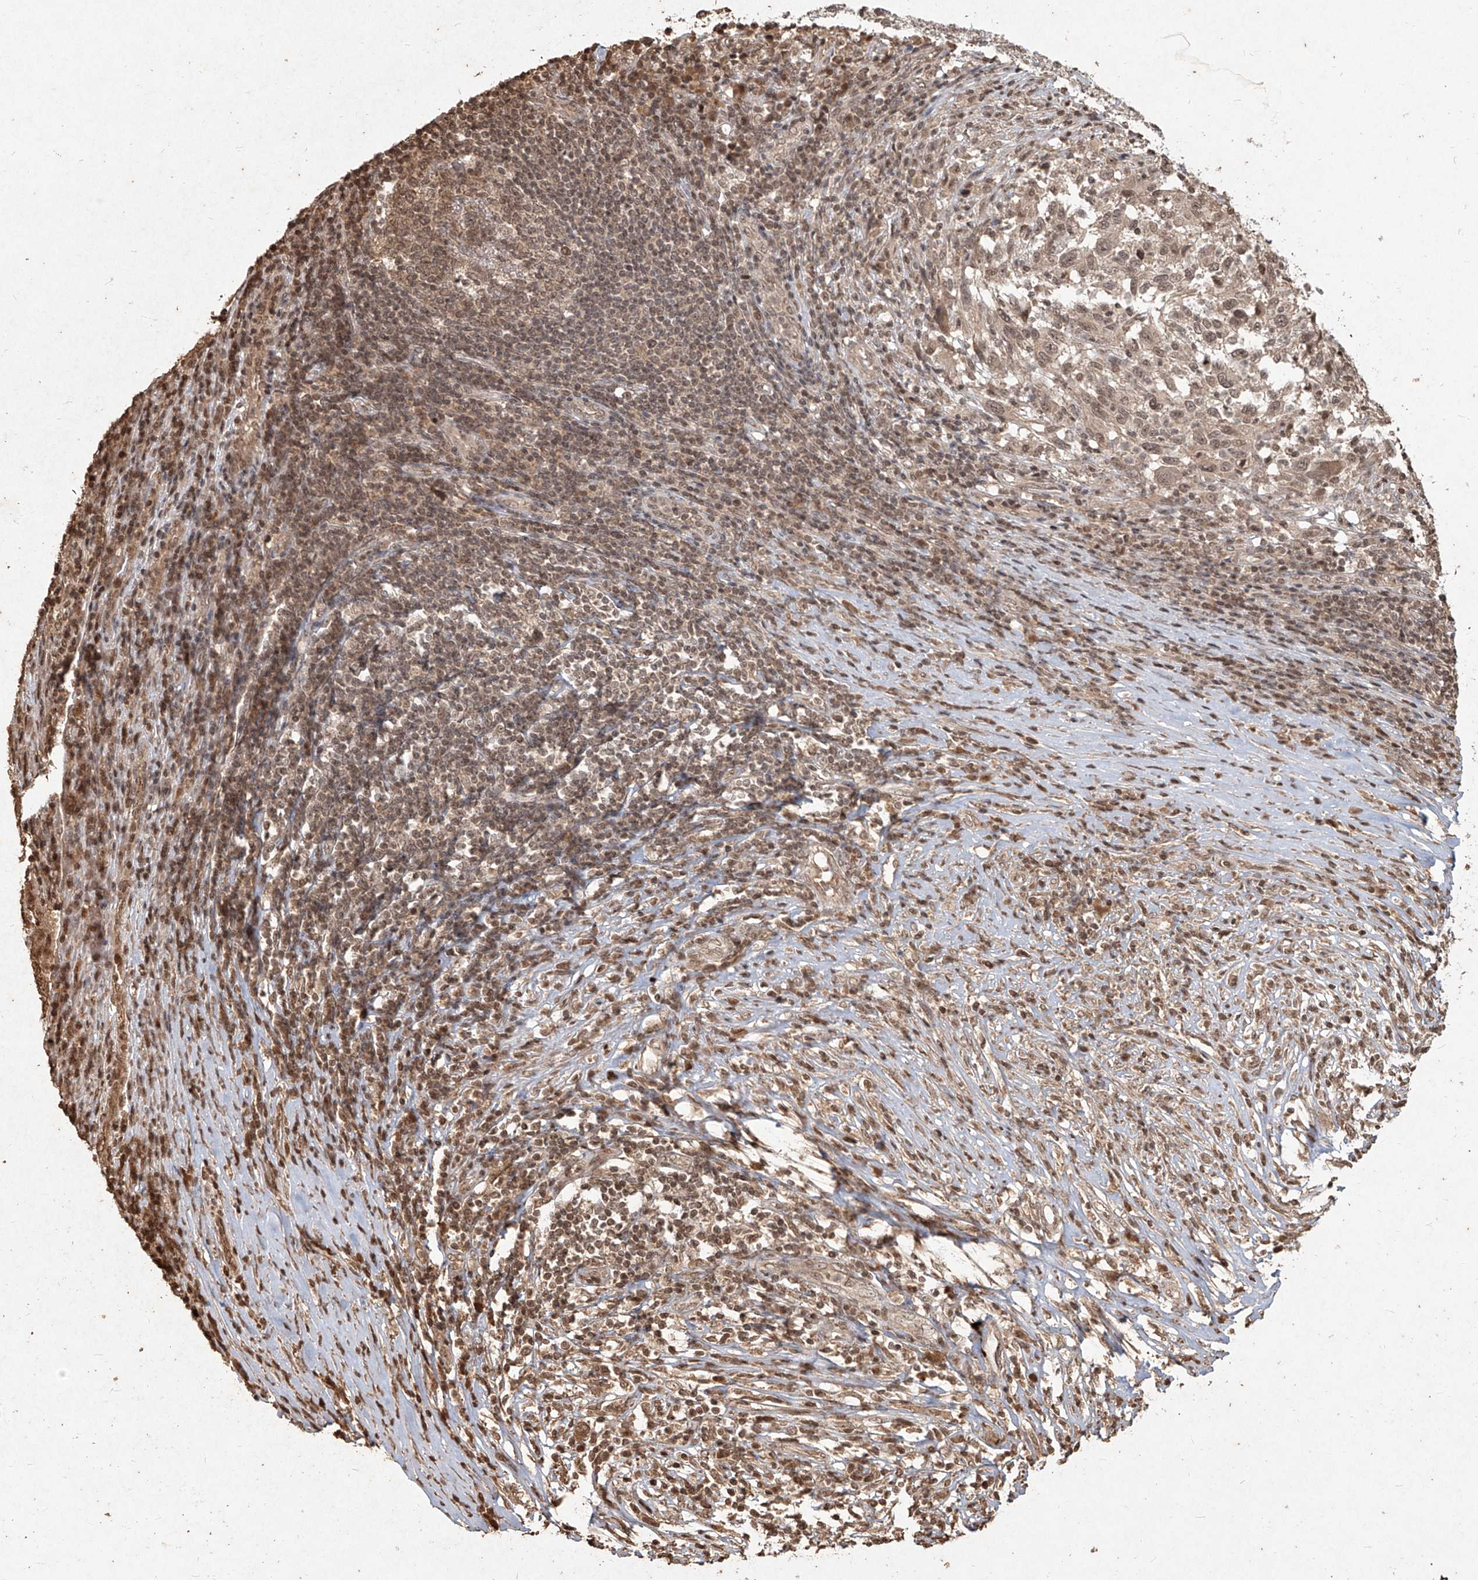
{"staining": {"intensity": "weak", "quantity": ">75%", "location": "cytoplasmic/membranous,nuclear"}, "tissue": "melanoma", "cell_type": "Tumor cells", "image_type": "cancer", "snomed": [{"axis": "morphology", "description": "Malignant melanoma, Metastatic site"}, {"axis": "topography", "description": "Lymph node"}], "caption": "This is a histology image of IHC staining of malignant melanoma (metastatic site), which shows weak positivity in the cytoplasmic/membranous and nuclear of tumor cells.", "gene": "UBE2K", "patient": {"sex": "male", "age": 61}}